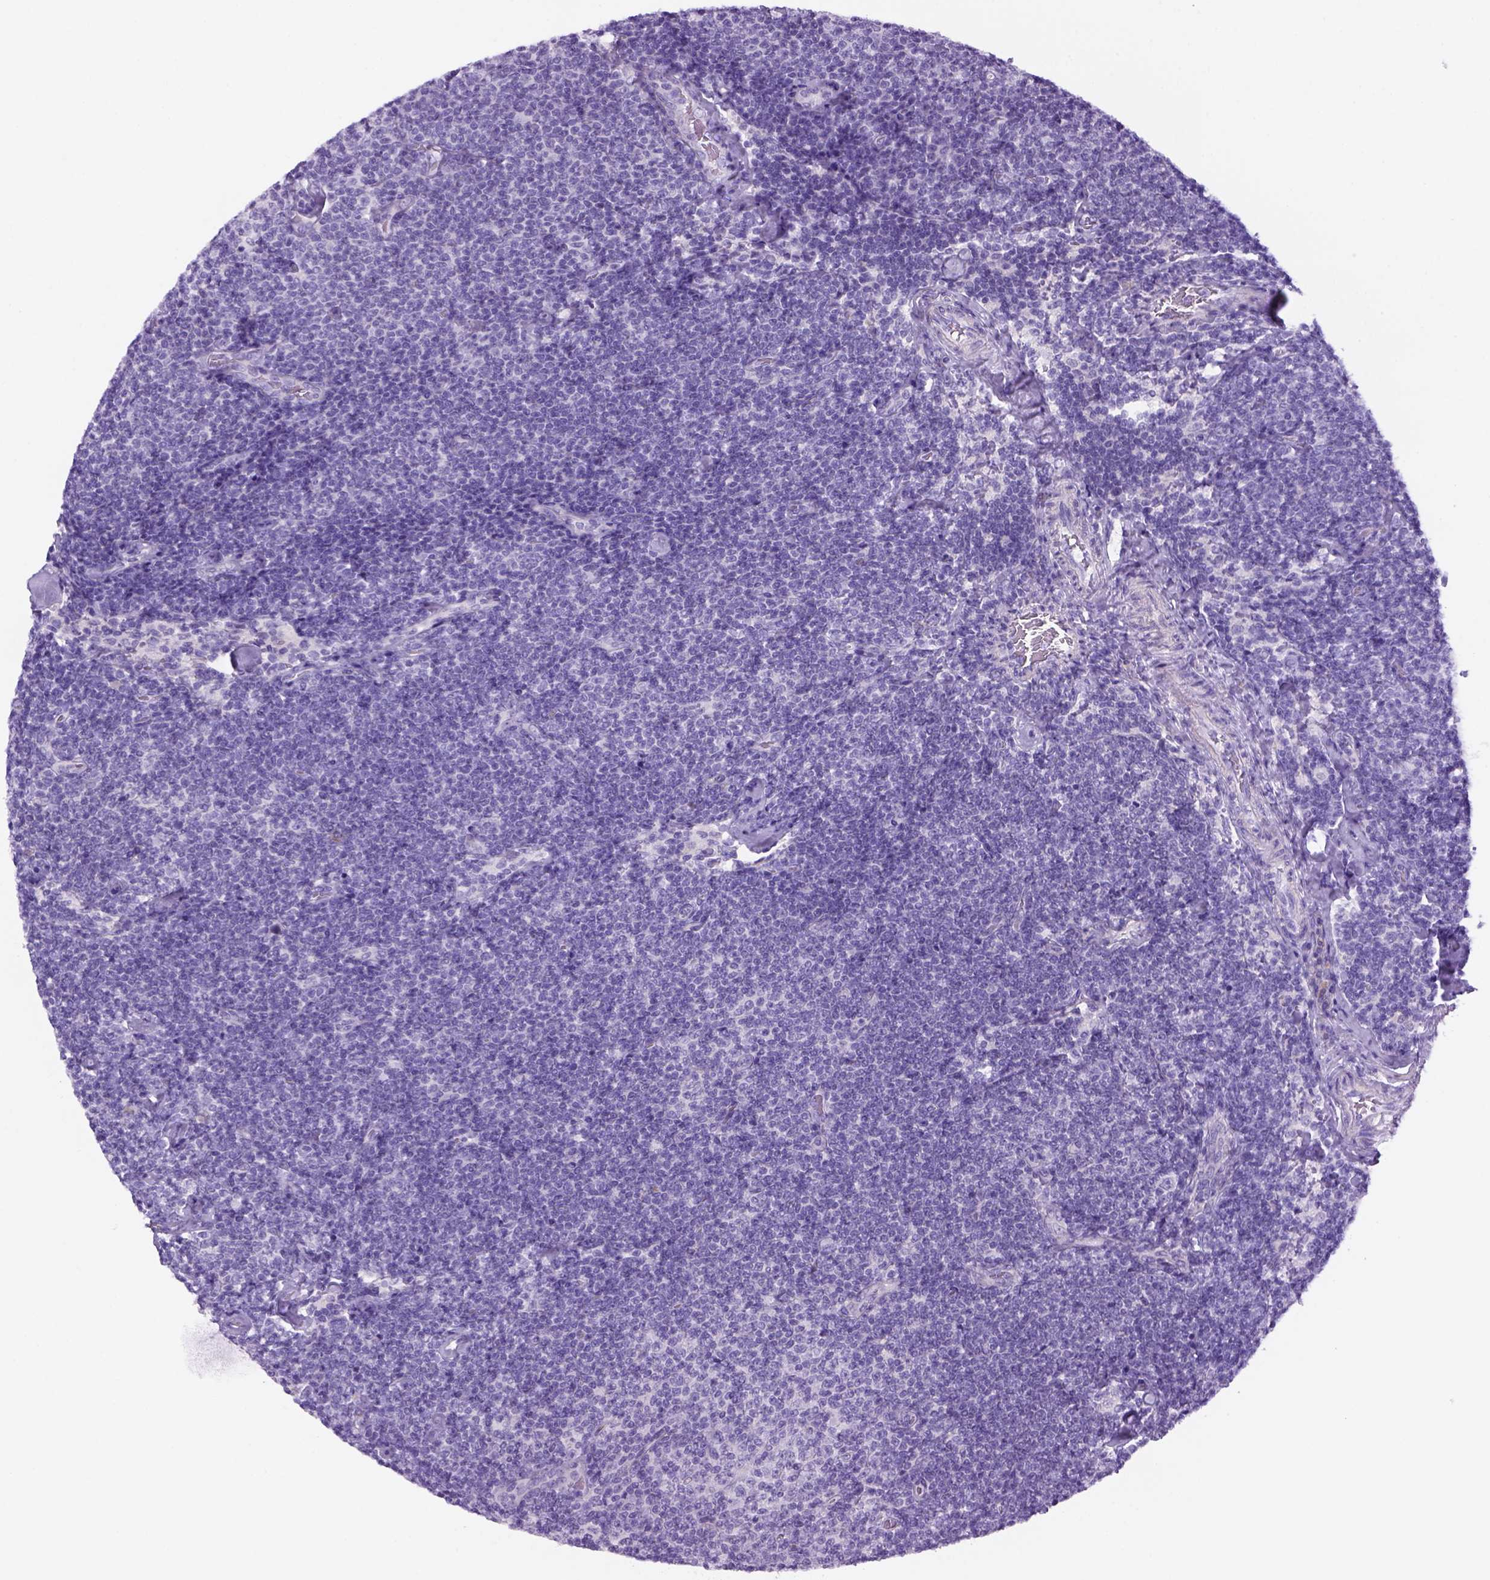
{"staining": {"intensity": "negative", "quantity": "none", "location": "none"}, "tissue": "lymphoma", "cell_type": "Tumor cells", "image_type": "cancer", "snomed": [{"axis": "morphology", "description": "Malignant lymphoma, non-Hodgkin's type, Low grade"}, {"axis": "topography", "description": "Lymph node"}], "caption": "A photomicrograph of human malignant lymphoma, non-Hodgkin's type (low-grade) is negative for staining in tumor cells.", "gene": "DNAH11", "patient": {"sex": "male", "age": 81}}